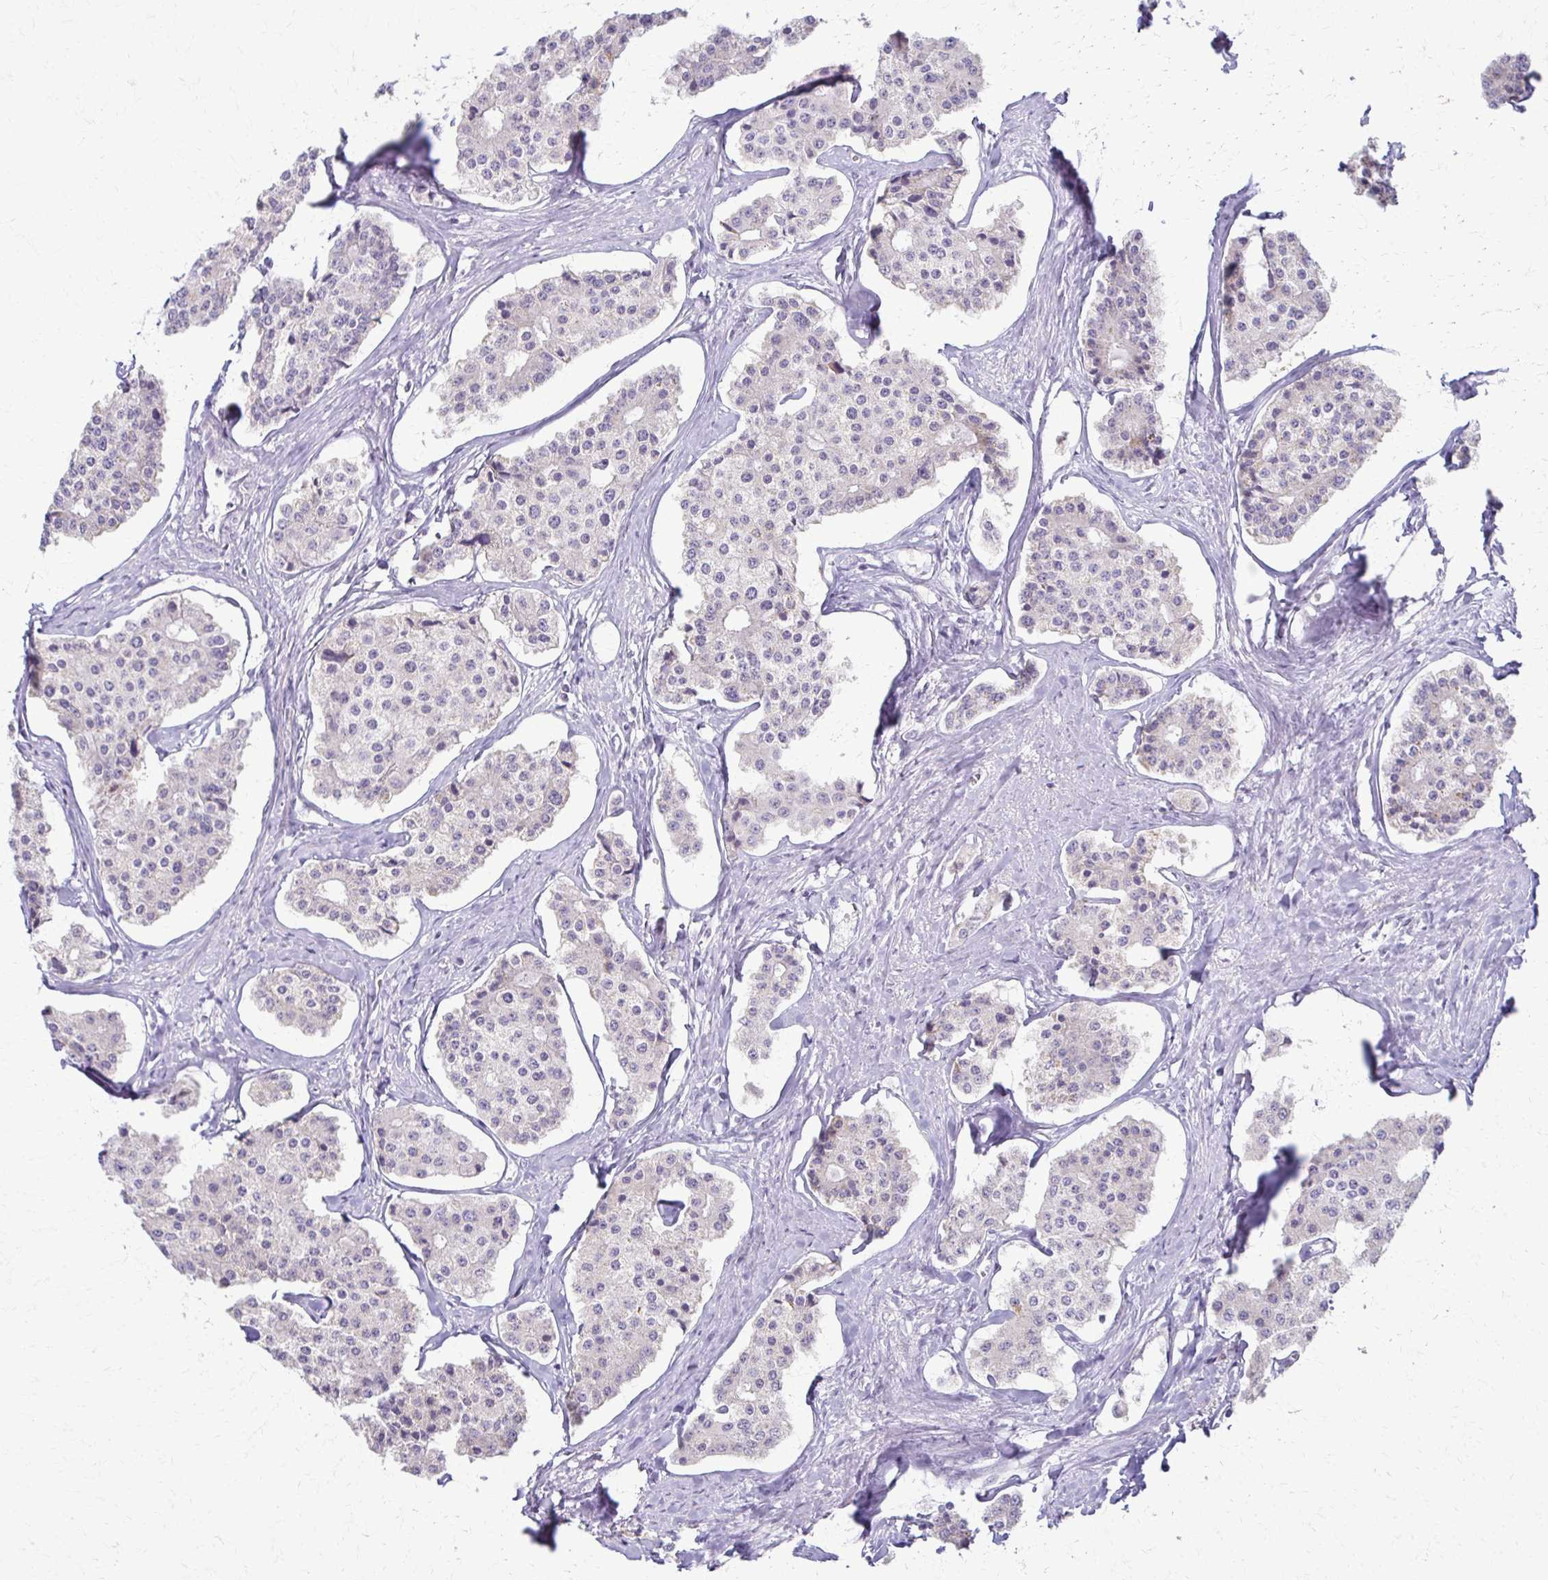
{"staining": {"intensity": "negative", "quantity": "none", "location": "none"}, "tissue": "carcinoid", "cell_type": "Tumor cells", "image_type": "cancer", "snomed": [{"axis": "morphology", "description": "Carcinoid, malignant, NOS"}, {"axis": "topography", "description": "Small intestine"}], "caption": "The image exhibits no significant staining in tumor cells of malignant carcinoid.", "gene": "FCGR2B", "patient": {"sex": "female", "age": 65}}